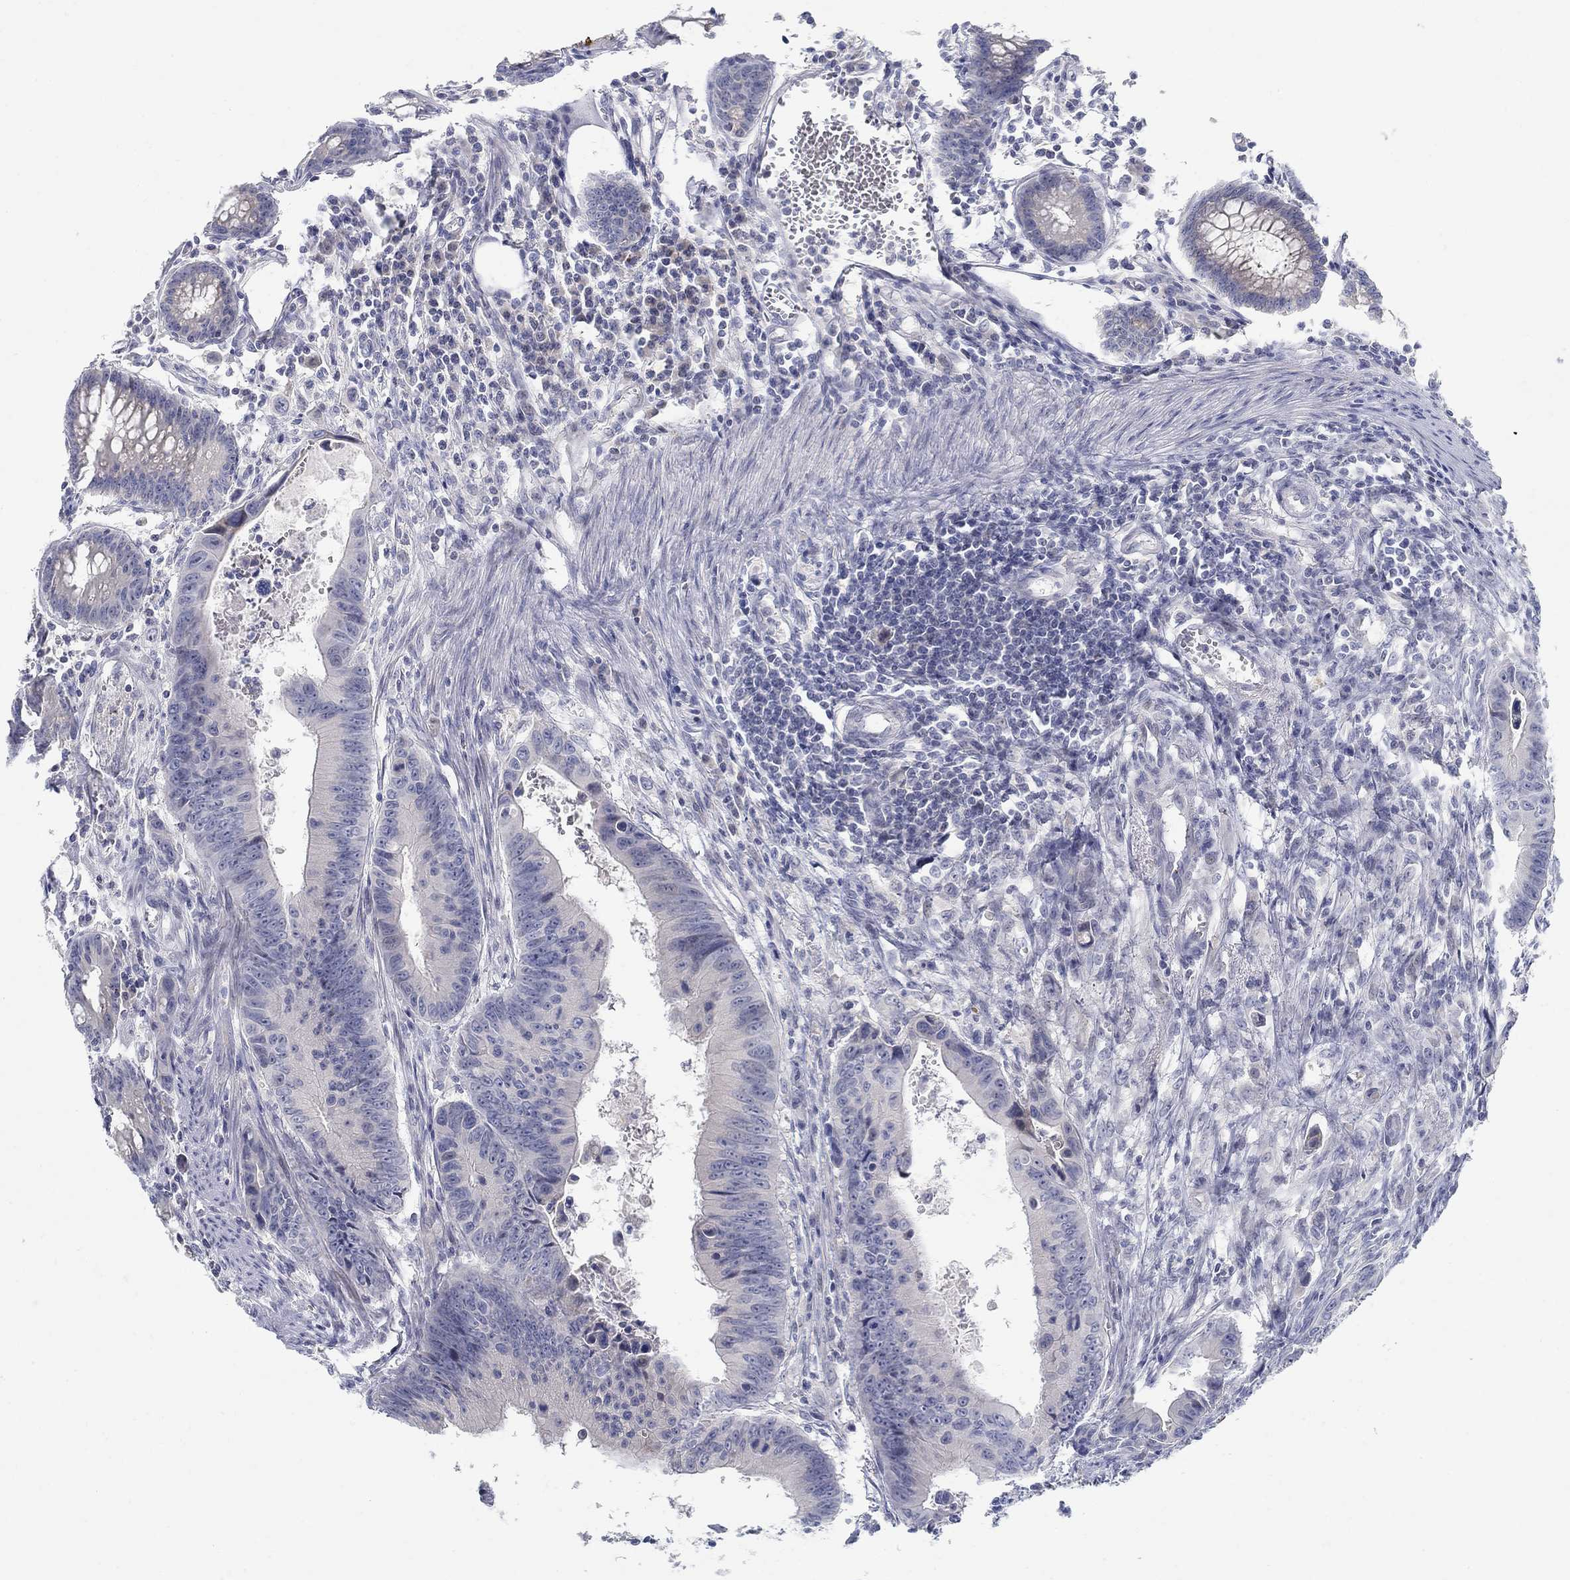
{"staining": {"intensity": "negative", "quantity": "none", "location": "none"}, "tissue": "colorectal cancer", "cell_type": "Tumor cells", "image_type": "cancer", "snomed": [{"axis": "morphology", "description": "Adenocarcinoma, NOS"}, {"axis": "topography", "description": "Colon"}], "caption": "A high-resolution histopathology image shows immunohistochemistry staining of colorectal cancer, which exhibits no significant staining in tumor cells. (Stains: DAB immunohistochemistry with hematoxylin counter stain, Microscopy: brightfield microscopy at high magnification).", "gene": "ANO7", "patient": {"sex": "female", "age": 87}}